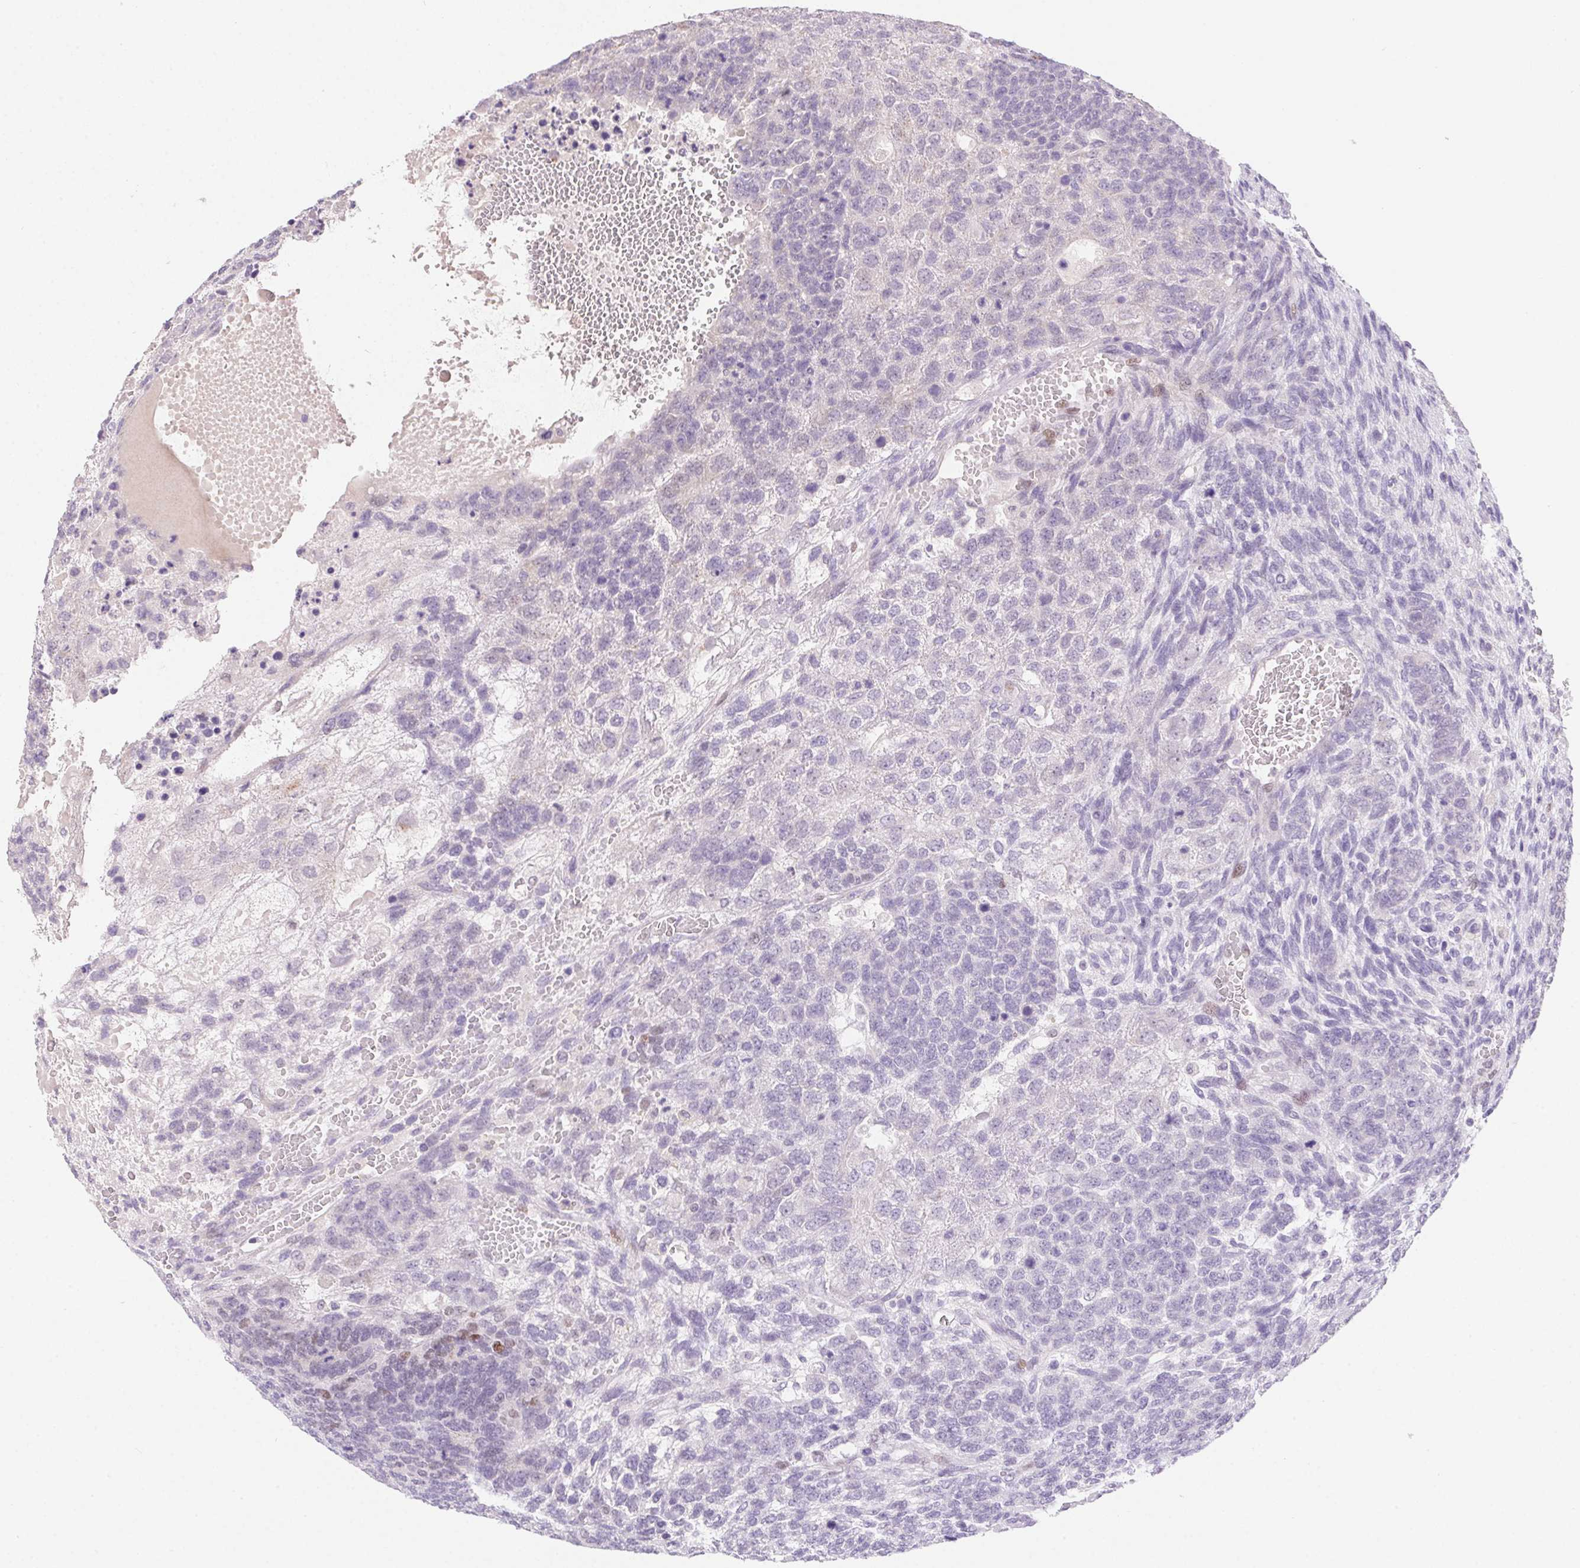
{"staining": {"intensity": "negative", "quantity": "none", "location": "none"}, "tissue": "testis cancer", "cell_type": "Tumor cells", "image_type": "cancer", "snomed": [{"axis": "morphology", "description": "Normal tissue, NOS"}, {"axis": "morphology", "description": "Carcinoma, Embryonal, NOS"}, {"axis": "topography", "description": "Testis"}, {"axis": "topography", "description": "Epididymis"}], "caption": "Tumor cells show no significant protein positivity in testis cancer.", "gene": "SP9", "patient": {"sex": "male", "age": 23}}